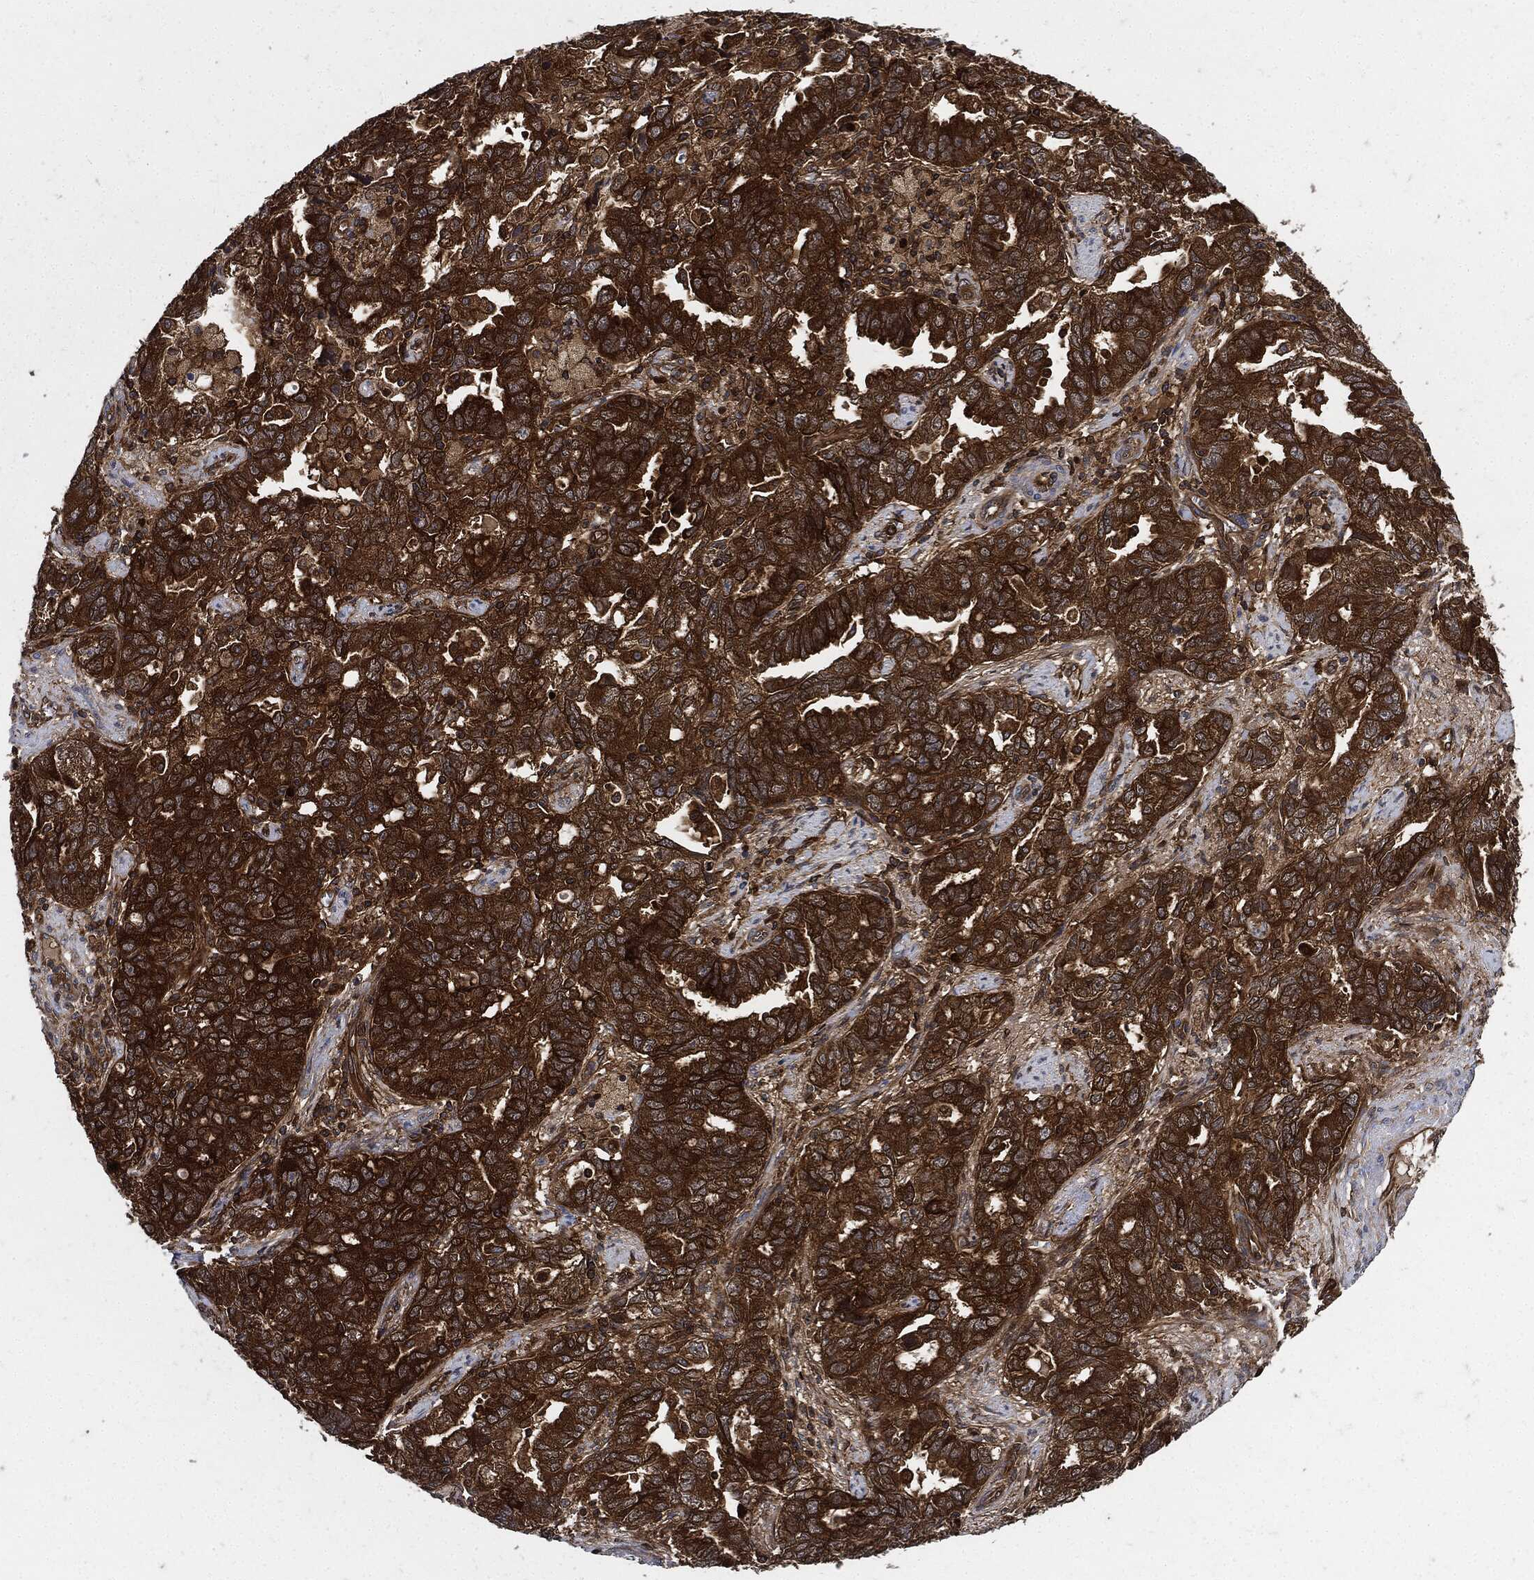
{"staining": {"intensity": "strong", "quantity": ">75%", "location": "cytoplasmic/membranous"}, "tissue": "ovarian cancer", "cell_type": "Tumor cells", "image_type": "cancer", "snomed": [{"axis": "morphology", "description": "Cystadenocarcinoma, serous, NOS"}, {"axis": "topography", "description": "Ovary"}], "caption": "Immunohistochemistry (IHC) (DAB (3,3'-diaminobenzidine)) staining of ovarian cancer shows strong cytoplasmic/membranous protein staining in about >75% of tumor cells.", "gene": "XPNPEP1", "patient": {"sex": "female", "age": 51}}